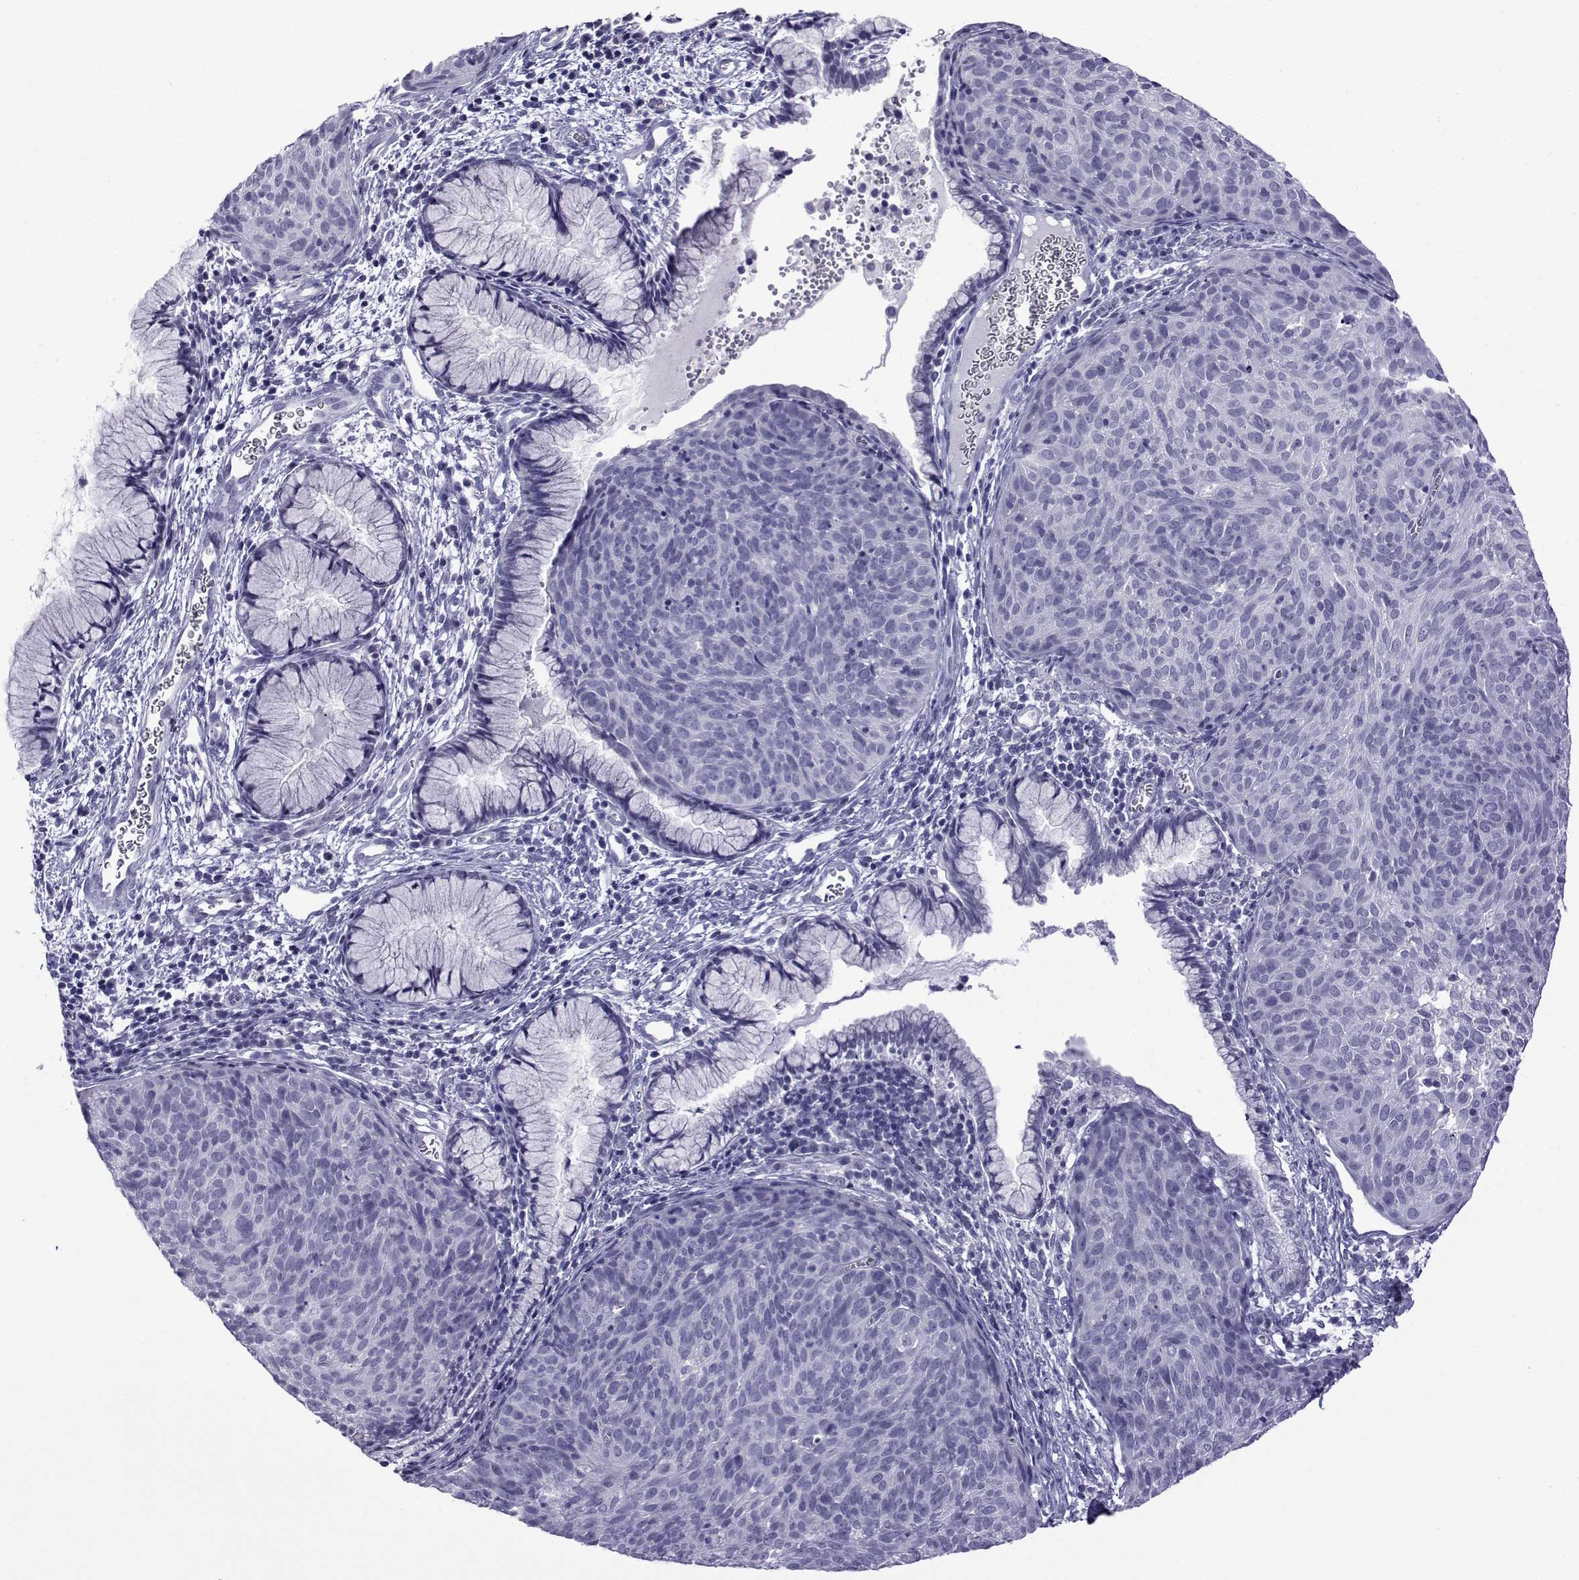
{"staining": {"intensity": "negative", "quantity": "none", "location": "none"}, "tissue": "cervical cancer", "cell_type": "Tumor cells", "image_type": "cancer", "snomed": [{"axis": "morphology", "description": "Squamous cell carcinoma, NOS"}, {"axis": "topography", "description": "Cervix"}], "caption": "Image shows no significant protein expression in tumor cells of cervical cancer (squamous cell carcinoma). (DAB (3,3'-diaminobenzidine) immunohistochemistry with hematoxylin counter stain).", "gene": "ACTL7A", "patient": {"sex": "female", "age": 39}}